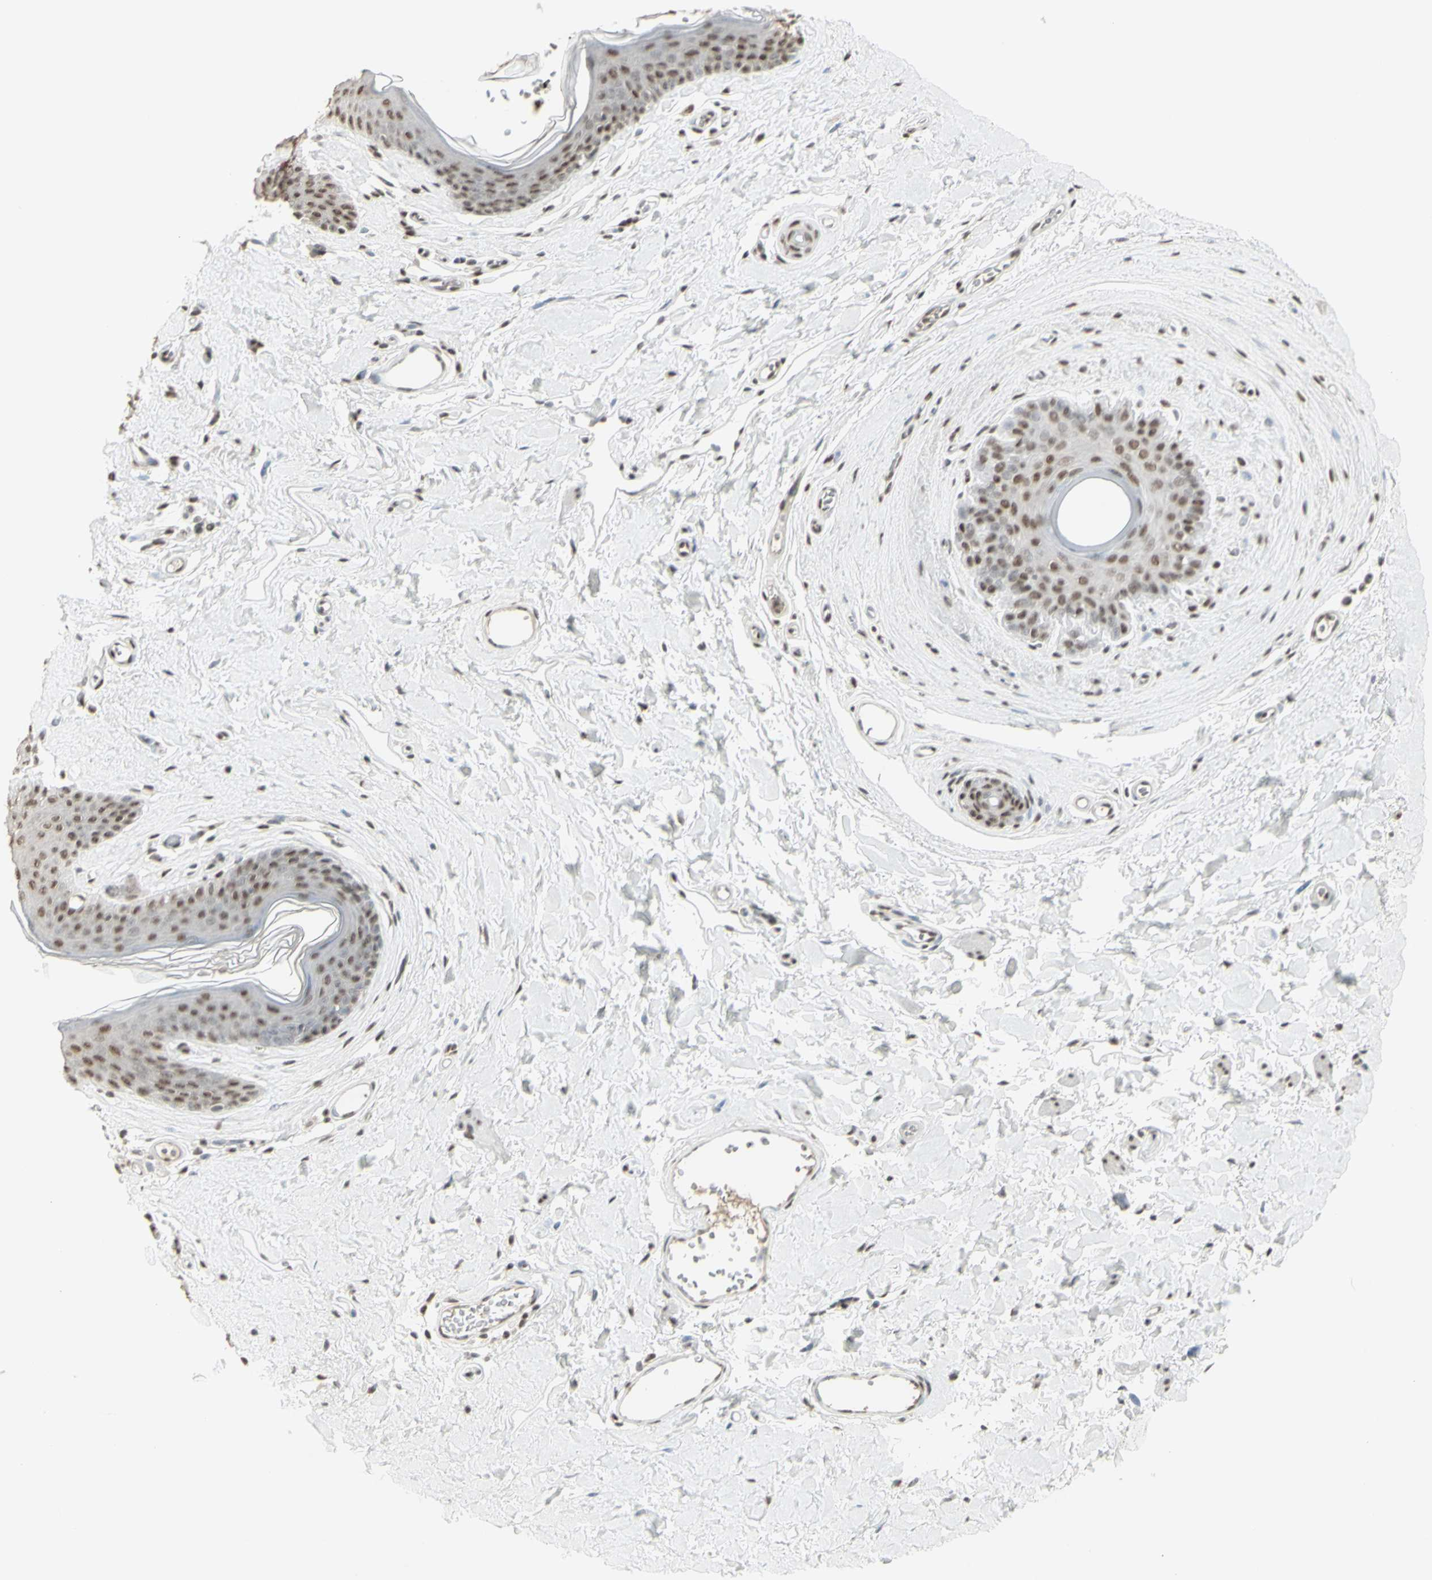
{"staining": {"intensity": "moderate", "quantity": ">75%", "location": "nuclear"}, "tissue": "skin", "cell_type": "Epidermal cells", "image_type": "normal", "snomed": [{"axis": "morphology", "description": "Normal tissue, NOS"}, {"axis": "morphology", "description": "Inflammation, NOS"}, {"axis": "topography", "description": "Vulva"}], "caption": "About >75% of epidermal cells in normal human skin reveal moderate nuclear protein positivity as visualized by brown immunohistochemical staining.", "gene": "TRIM28", "patient": {"sex": "female", "age": 84}}